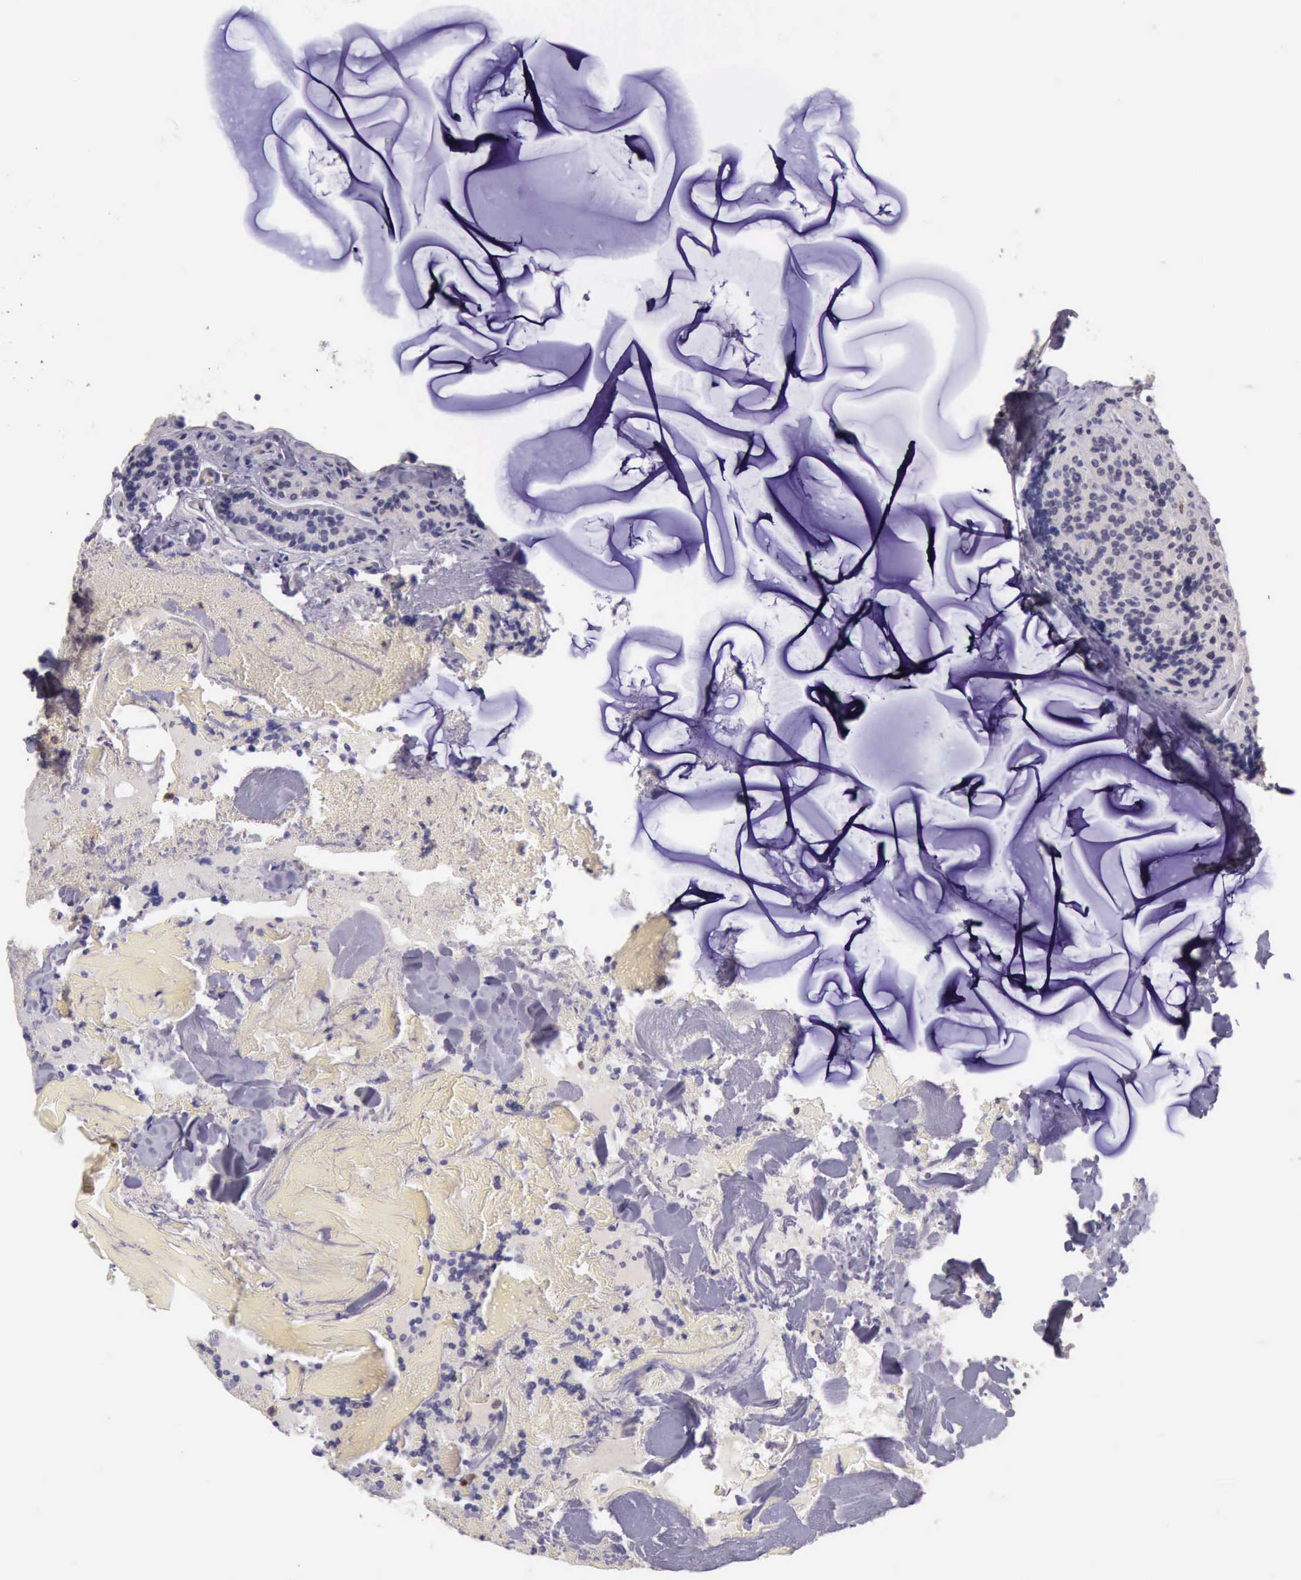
{"staining": {"intensity": "negative", "quantity": "none", "location": "none"}, "tissue": "parathyroid gland", "cell_type": "Glandular cells", "image_type": "normal", "snomed": [{"axis": "morphology", "description": "Normal tissue, NOS"}, {"axis": "topography", "description": "Parathyroid gland"}], "caption": "IHC image of unremarkable parathyroid gland: parathyroid gland stained with DAB reveals no significant protein expression in glandular cells.", "gene": "ARHGAP4", "patient": {"sex": "female", "age": 29}}